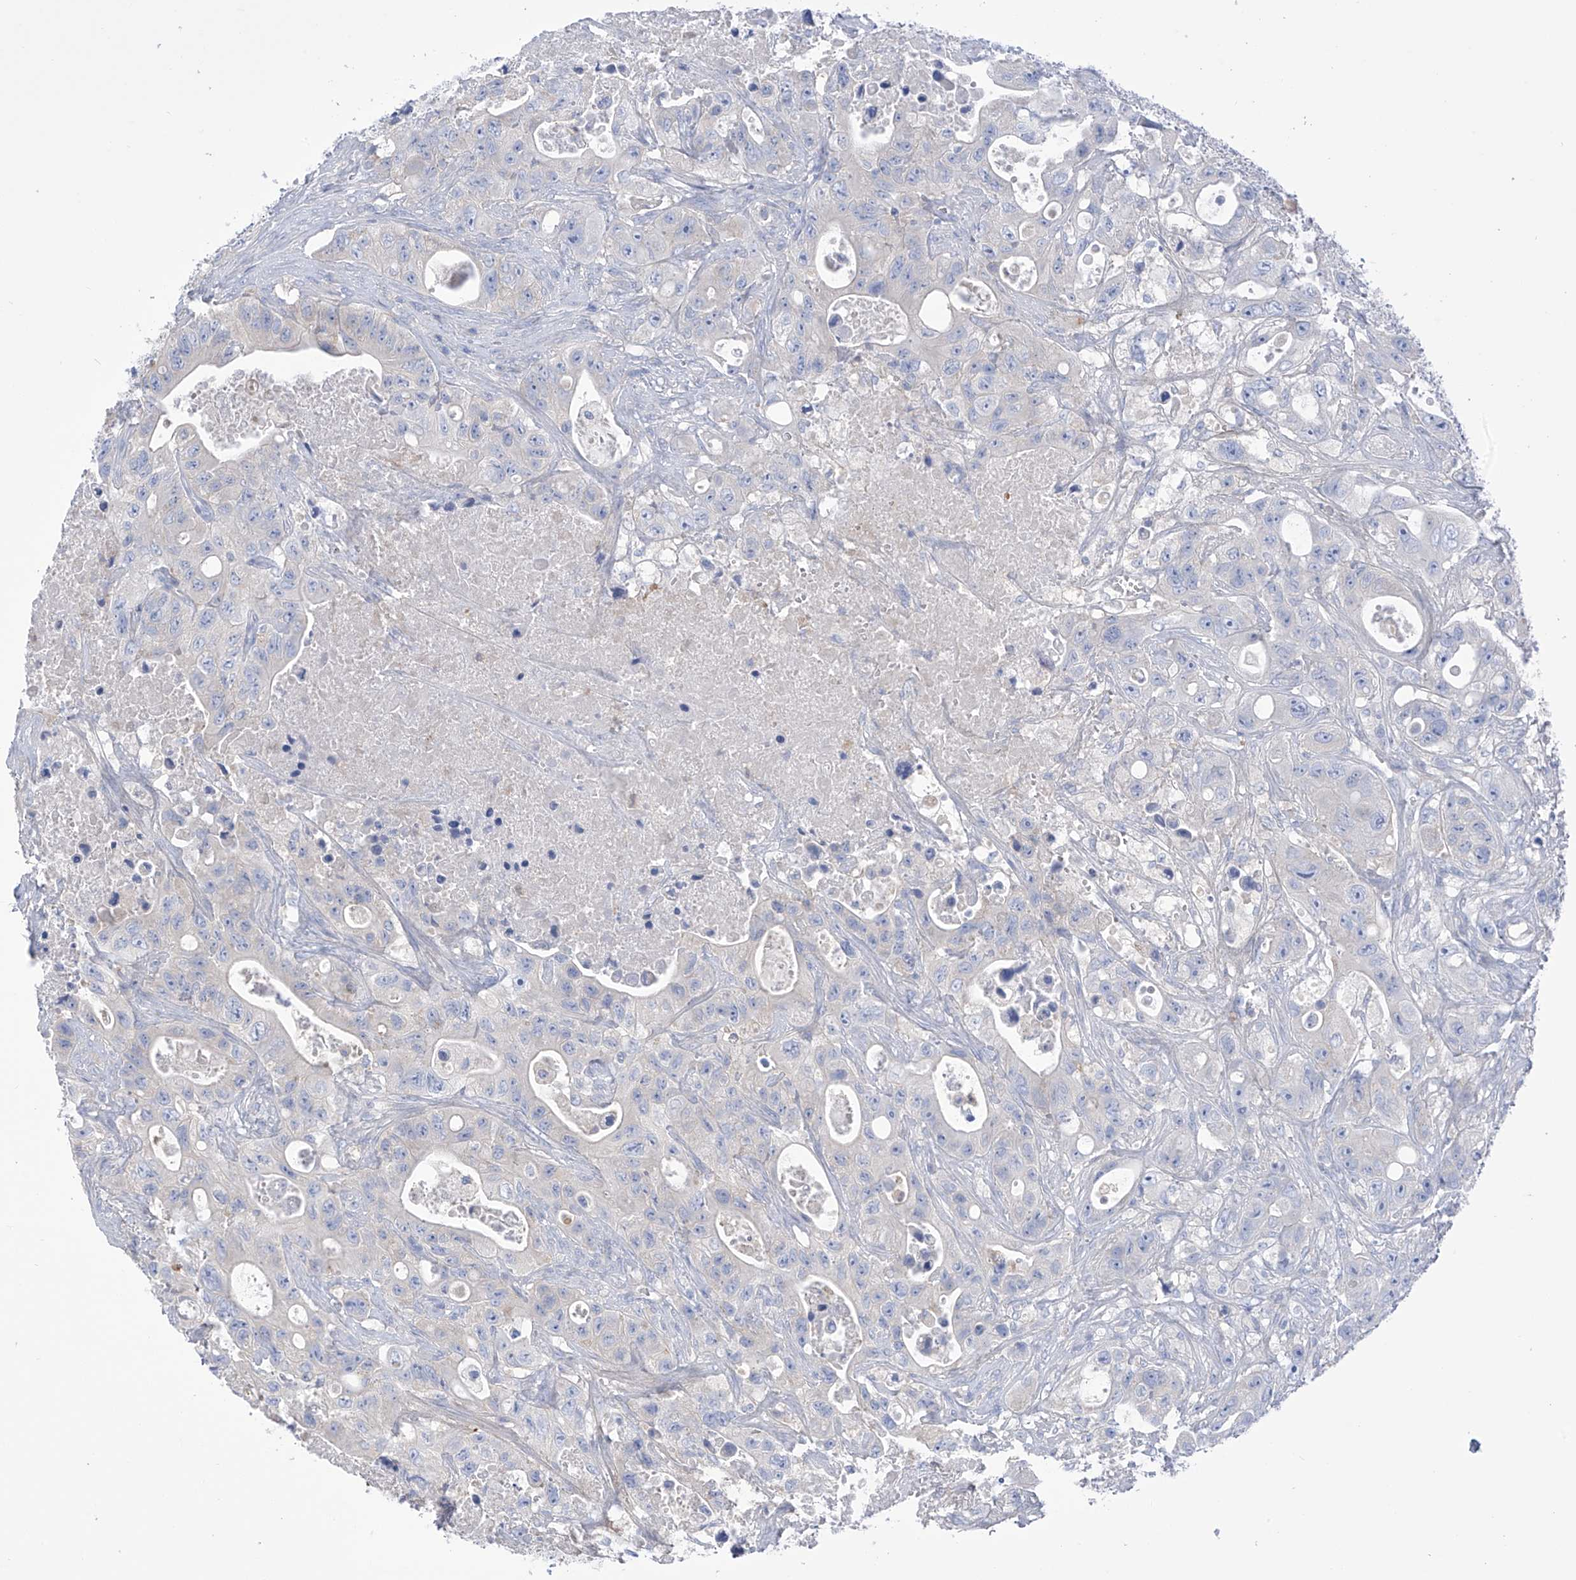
{"staining": {"intensity": "negative", "quantity": "none", "location": "none"}, "tissue": "colorectal cancer", "cell_type": "Tumor cells", "image_type": "cancer", "snomed": [{"axis": "morphology", "description": "Adenocarcinoma, NOS"}, {"axis": "topography", "description": "Colon"}], "caption": "Human colorectal adenocarcinoma stained for a protein using IHC reveals no positivity in tumor cells.", "gene": "FABP2", "patient": {"sex": "female", "age": 46}}